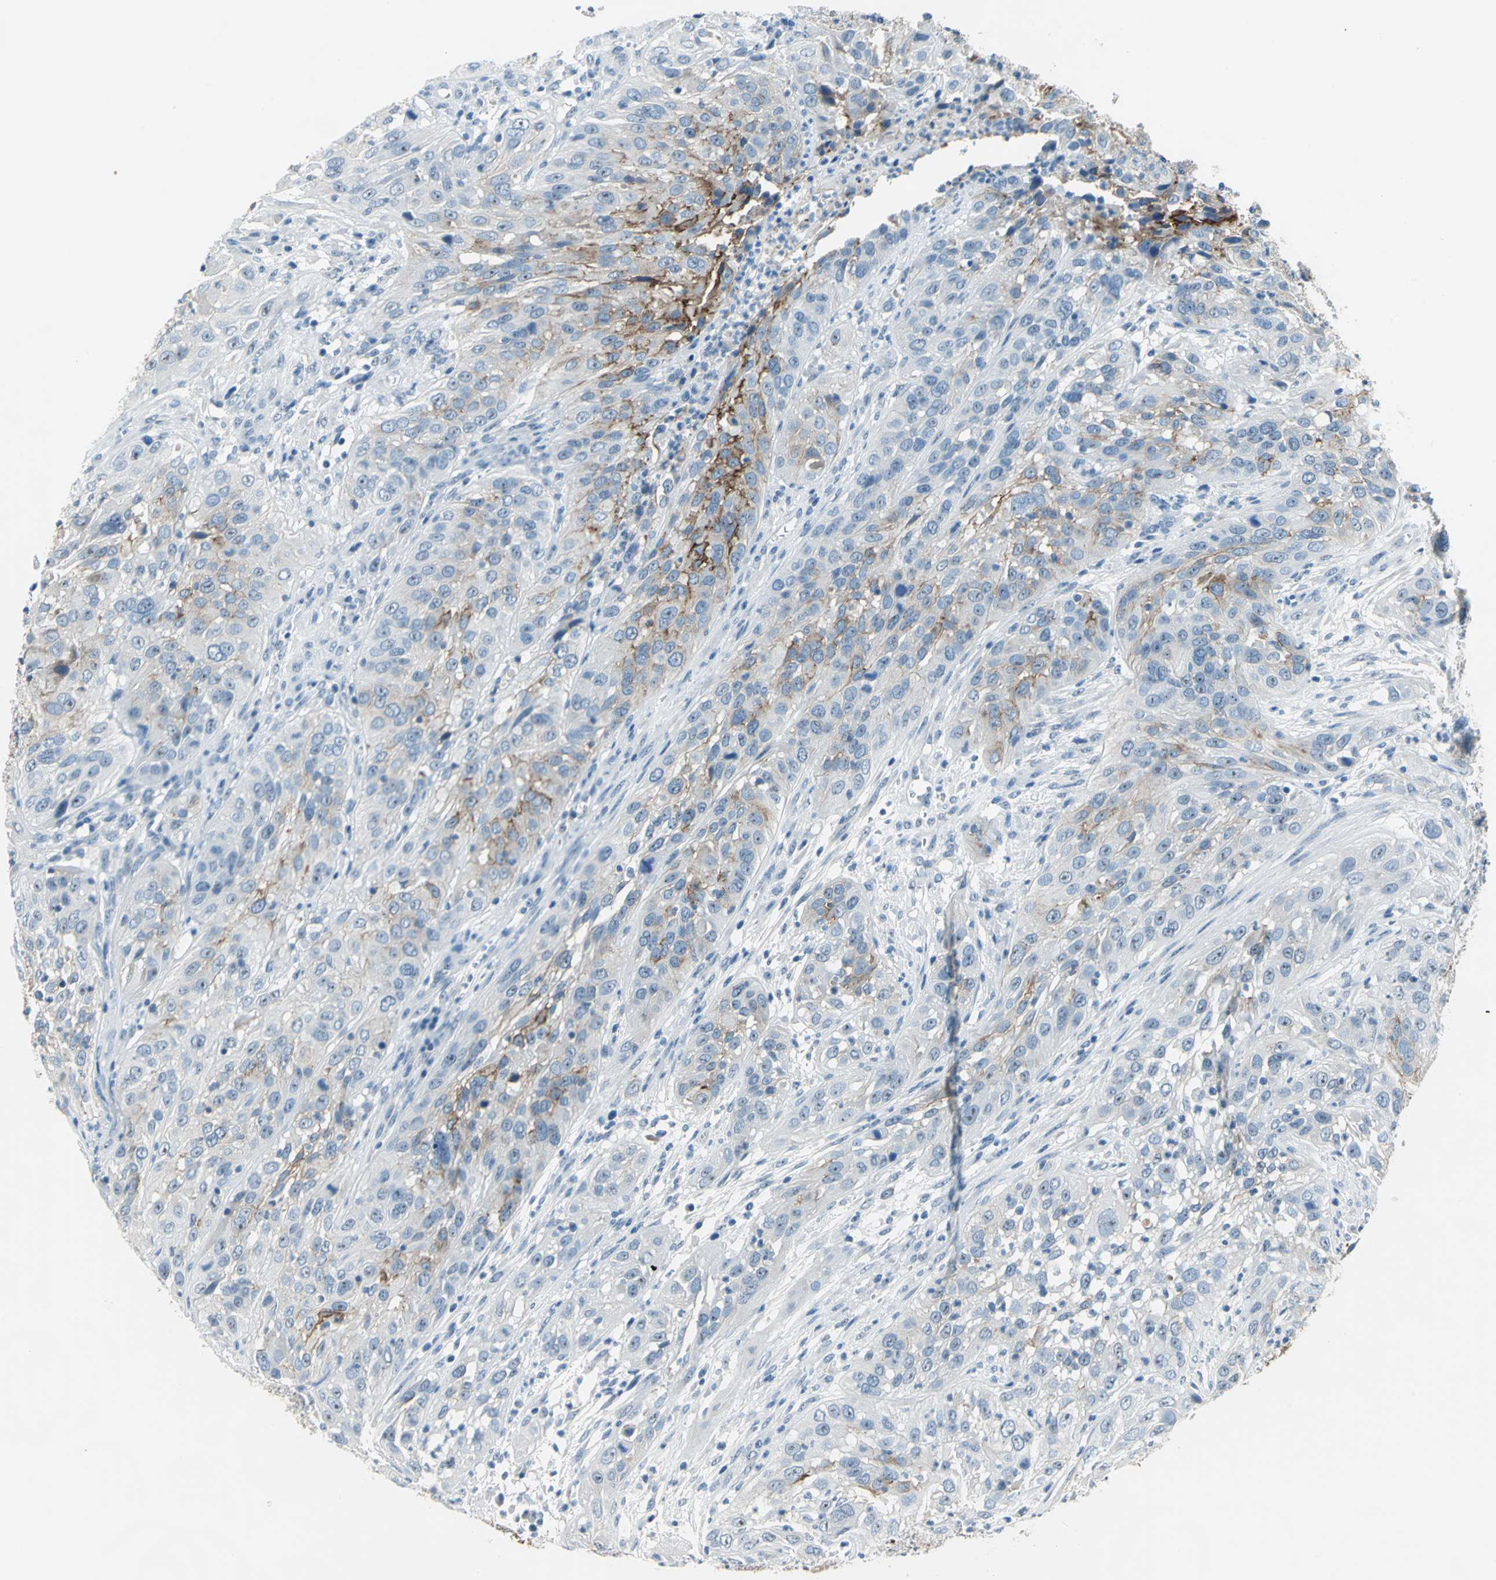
{"staining": {"intensity": "moderate", "quantity": "<25%", "location": "cytoplasmic/membranous"}, "tissue": "cervical cancer", "cell_type": "Tumor cells", "image_type": "cancer", "snomed": [{"axis": "morphology", "description": "Squamous cell carcinoma, NOS"}, {"axis": "topography", "description": "Cervix"}], "caption": "The micrograph exhibits a brown stain indicating the presence of a protein in the cytoplasmic/membranous of tumor cells in cervical cancer.", "gene": "MUC4", "patient": {"sex": "female", "age": 32}}